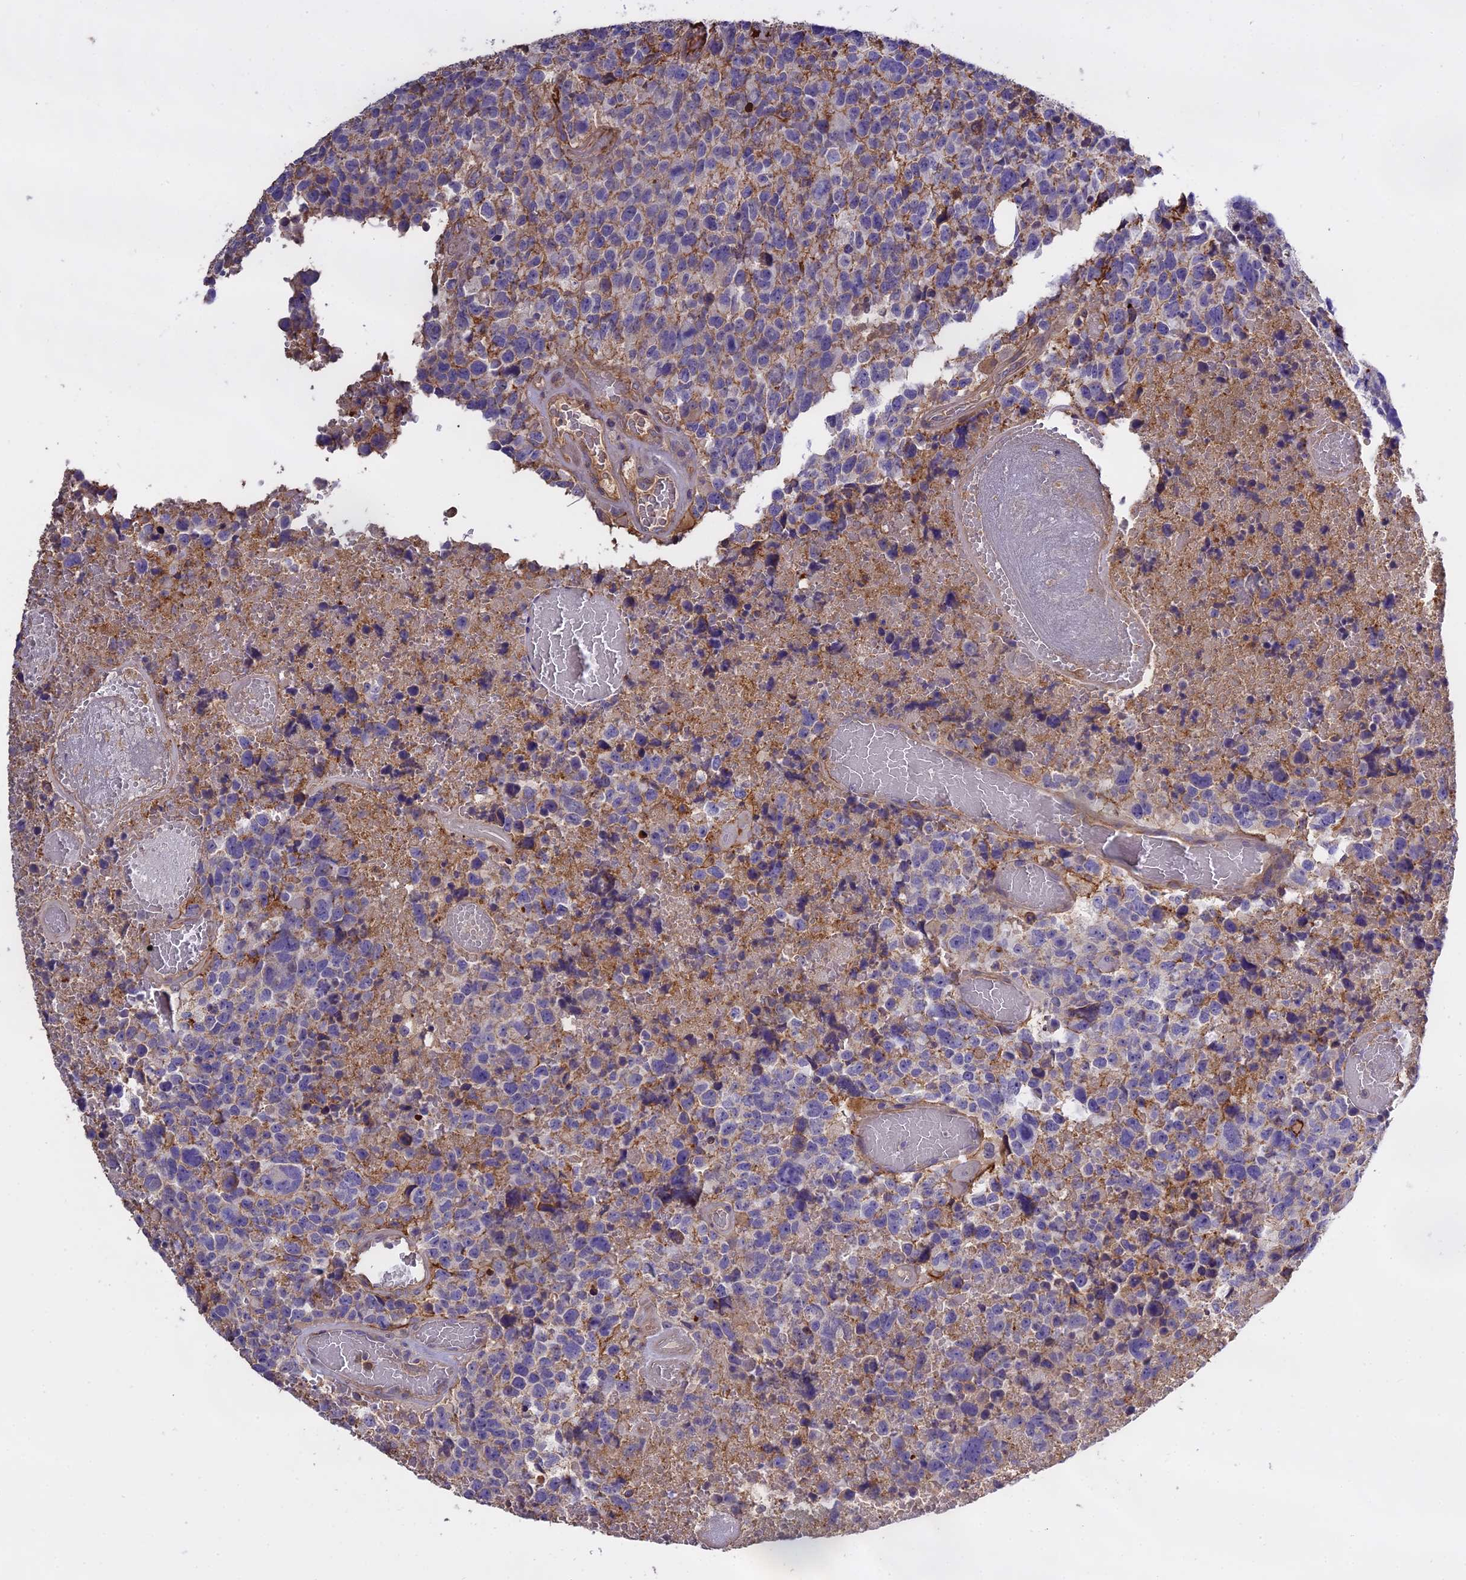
{"staining": {"intensity": "negative", "quantity": "none", "location": "none"}, "tissue": "glioma", "cell_type": "Tumor cells", "image_type": "cancer", "snomed": [{"axis": "morphology", "description": "Glioma, malignant, High grade"}, {"axis": "topography", "description": "Brain"}], "caption": "An immunohistochemistry histopathology image of malignant high-grade glioma is shown. There is no staining in tumor cells of malignant high-grade glioma.", "gene": "CFAP119", "patient": {"sex": "male", "age": 69}}